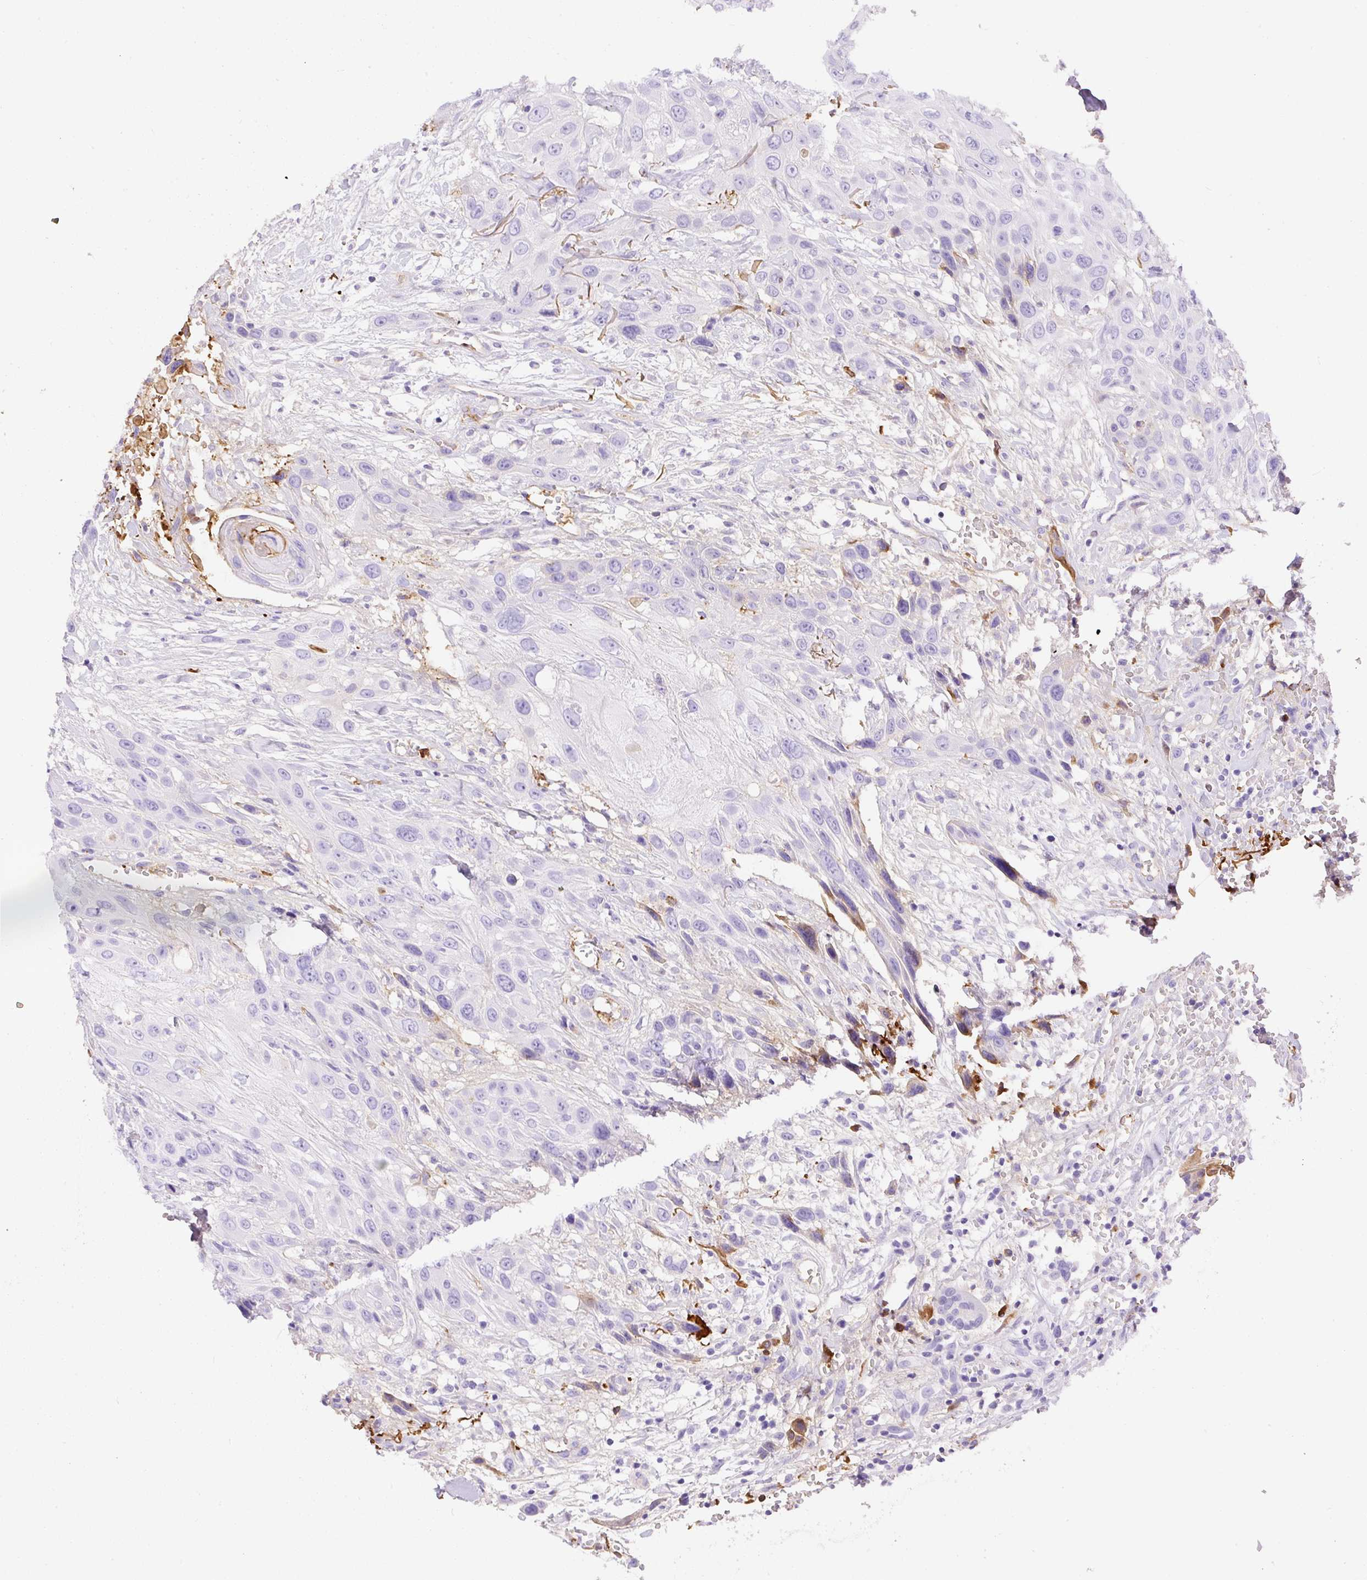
{"staining": {"intensity": "negative", "quantity": "none", "location": "none"}, "tissue": "head and neck cancer", "cell_type": "Tumor cells", "image_type": "cancer", "snomed": [{"axis": "morphology", "description": "Squamous cell carcinoma, NOS"}, {"axis": "topography", "description": "Head-Neck"}], "caption": "Head and neck squamous cell carcinoma was stained to show a protein in brown. There is no significant expression in tumor cells. (Brightfield microscopy of DAB (3,3'-diaminobenzidine) immunohistochemistry (IHC) at high magnification).", "gene": "APCS", "patient": {"sex": "male", "age": 81}}